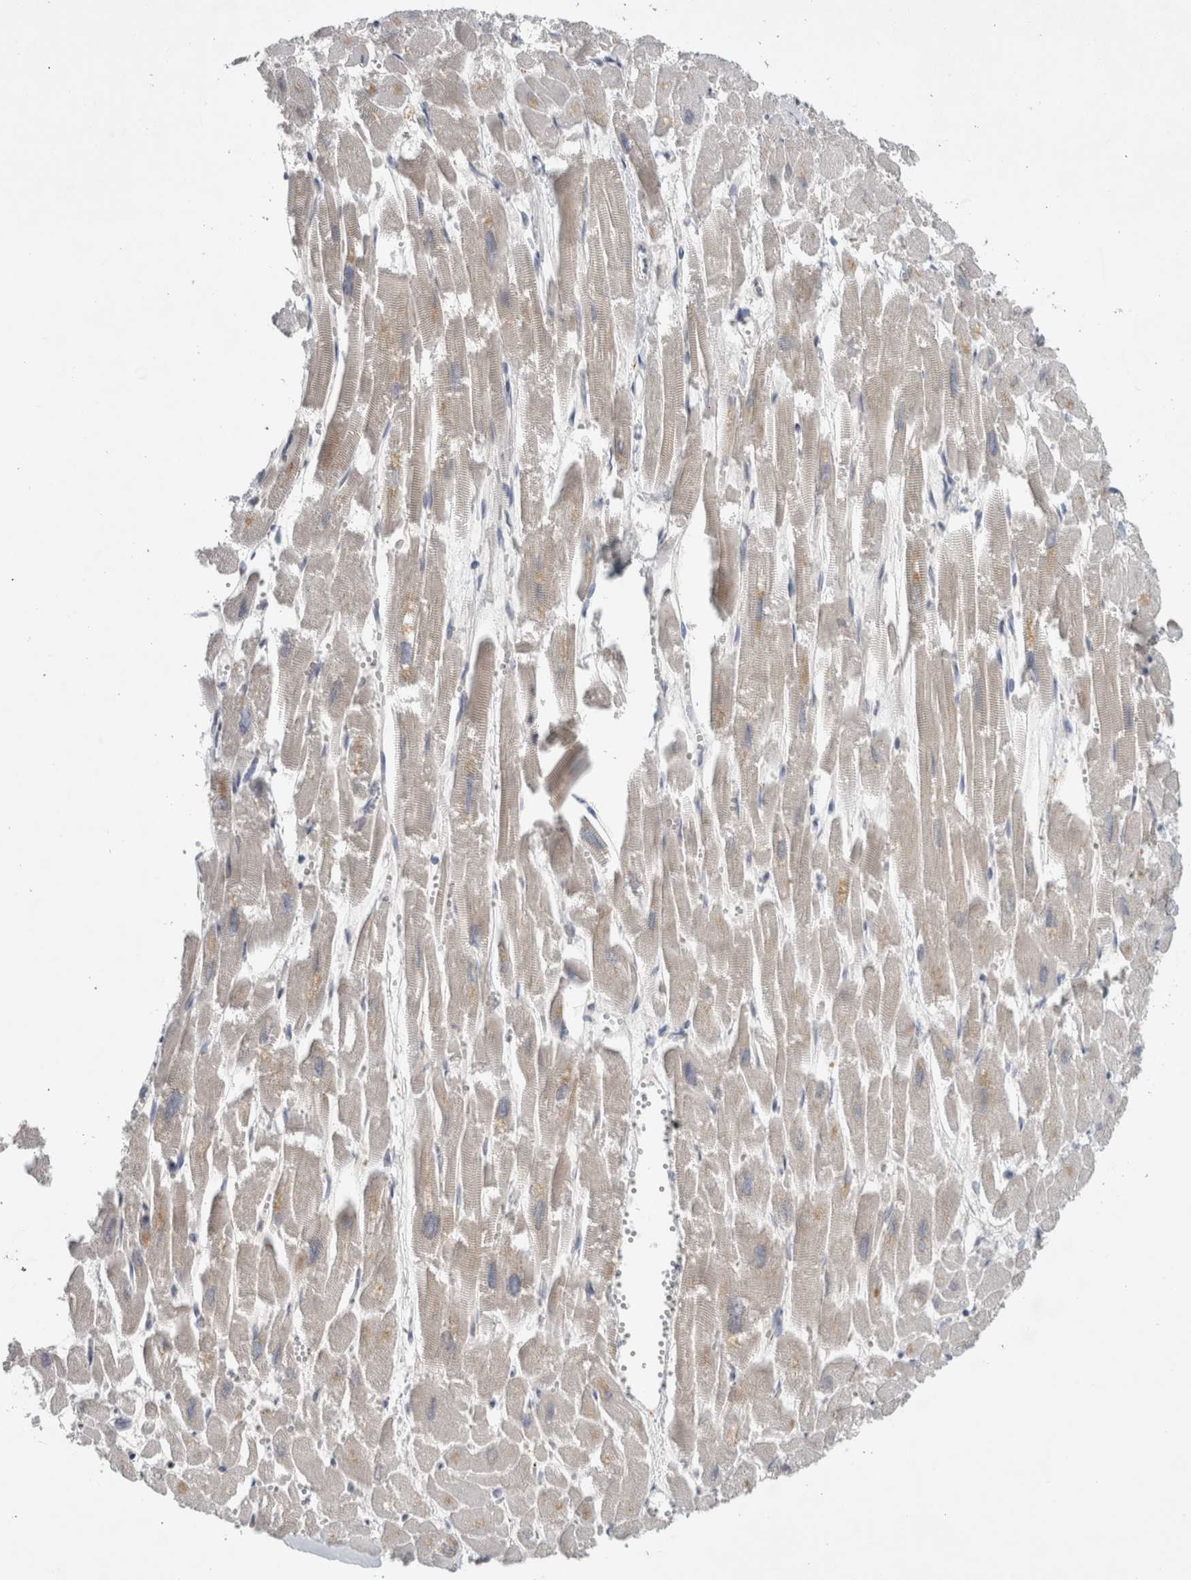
{"staining": {"intensity": "weak", "quantity": "25%-75%", "location": "cytoplasmic/membranous"}, "tissue": "heart muscle", "cell_type": "Cardiomyocytes", "image_type": "normal", "snomed": [{"axis": "morphology", "description": "Normal tissue, NOS"}, {"axis": "topography", "description": "Heart"}], "caption": "DAB immunohistochemical staining of benign human heart muscle displays weak cytoplasmic/membranous protein staining in approximately 25%-75% of cardiomyocytes. (Stains: DAB (3,3'-diaminobenzidine) in brown, nuclei in blue, Microscopy: brightfield microscopy at high magnification).", "gene": "AASDHPPT", "patient": {"sex": "male", "age": 54}}